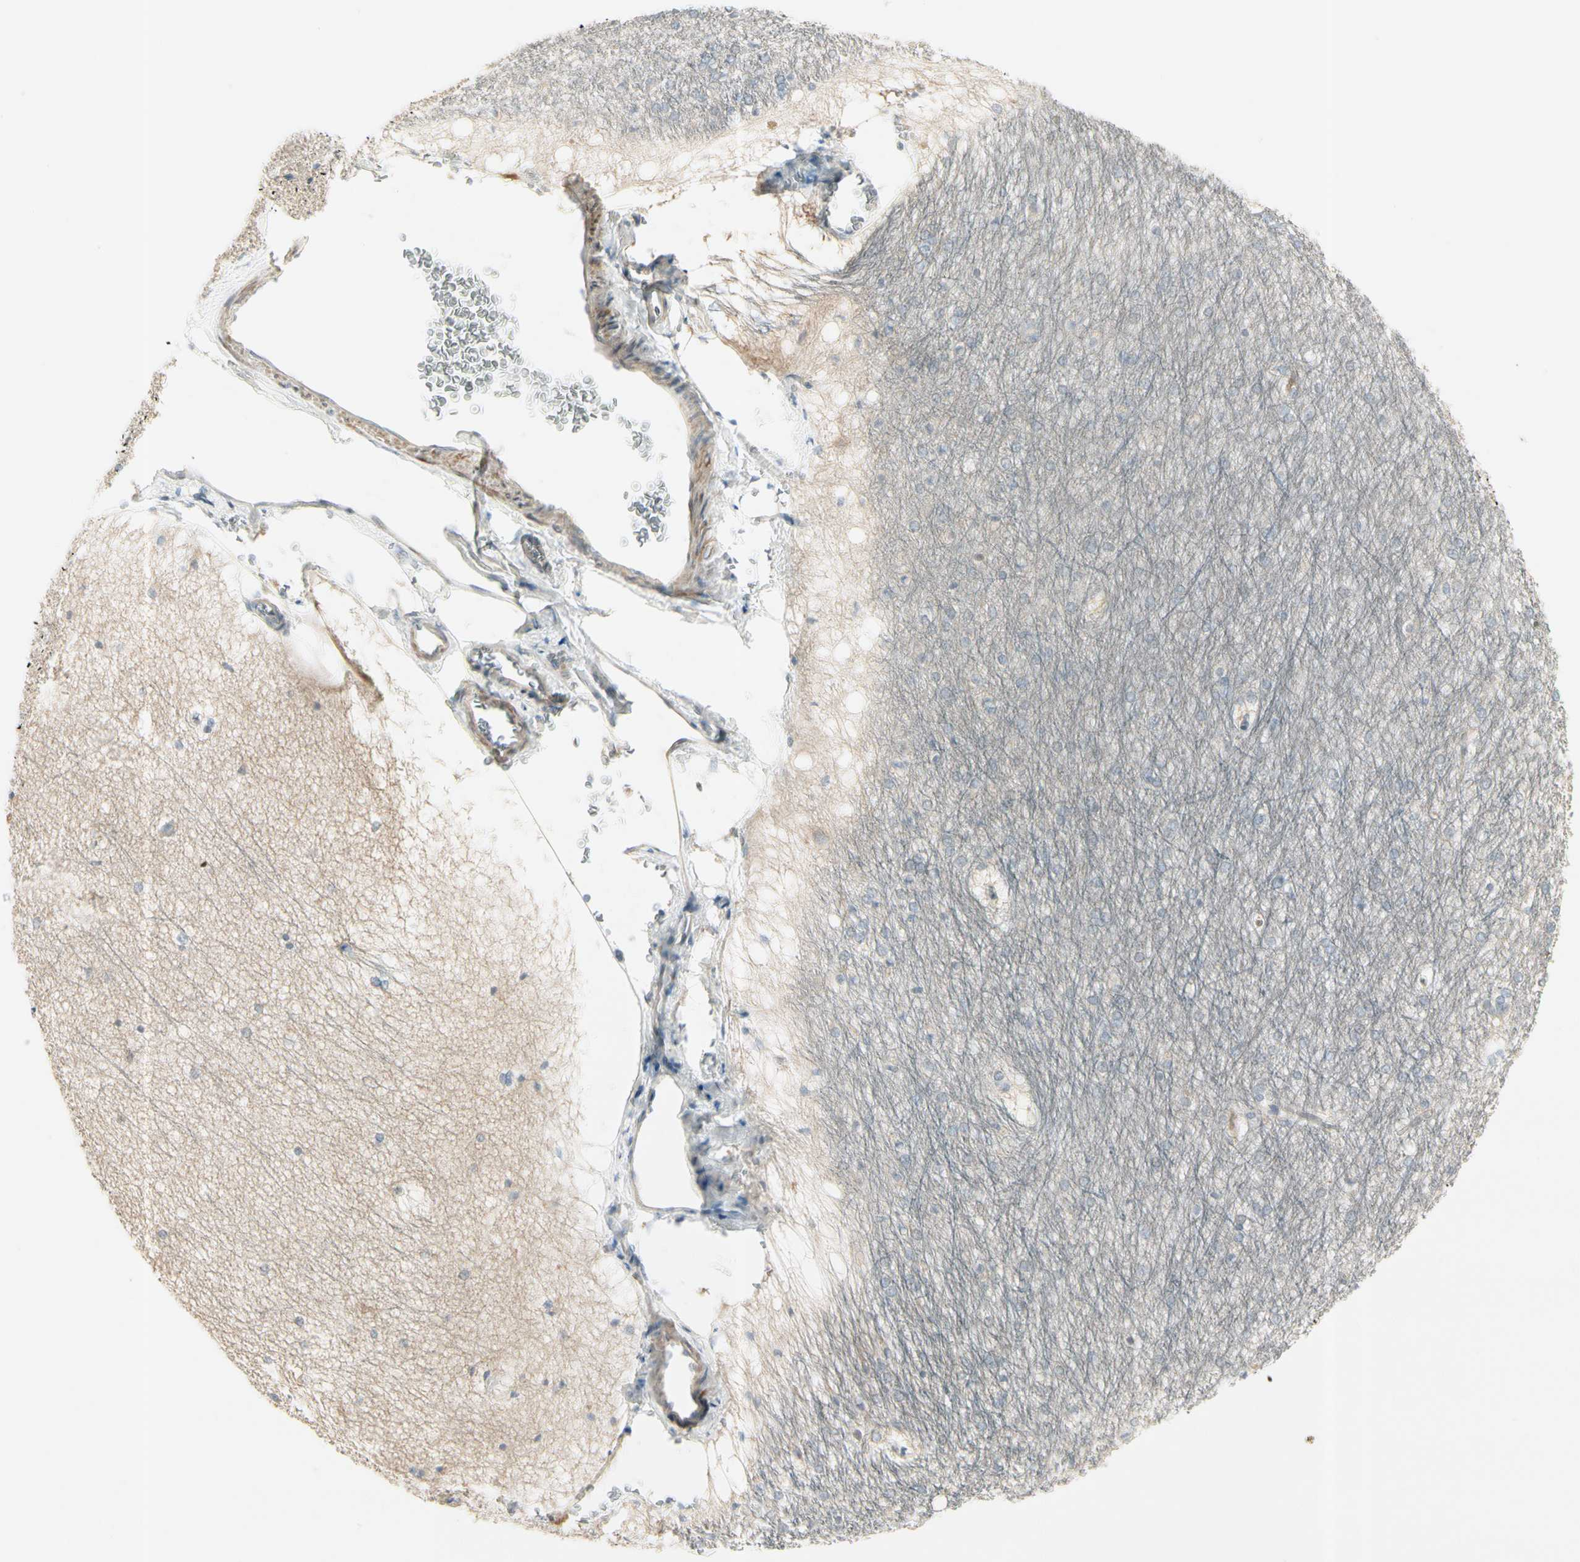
{"staining": {"intensity": "negative", "quantity": "none", "location": "none"}, "tissue": "hippocampus", "cell_type": "Glial cells", "image_type": "normal", "snomed": [{"axis": "morphology", "description": "Normal tissue, NOS"}, {"axis": "topography", "description": "Hippocampus"}], "caption": "The photomicrograph exhibits no staining of glial cells in unremarkable hippocampus. (Brightfield microscopy of DAB (3,3'-diaminobenzidine) immunohistochemistry at high magnification).", "gene": "CYP2E1", "patient": {"sex": "female", "age": 19}}